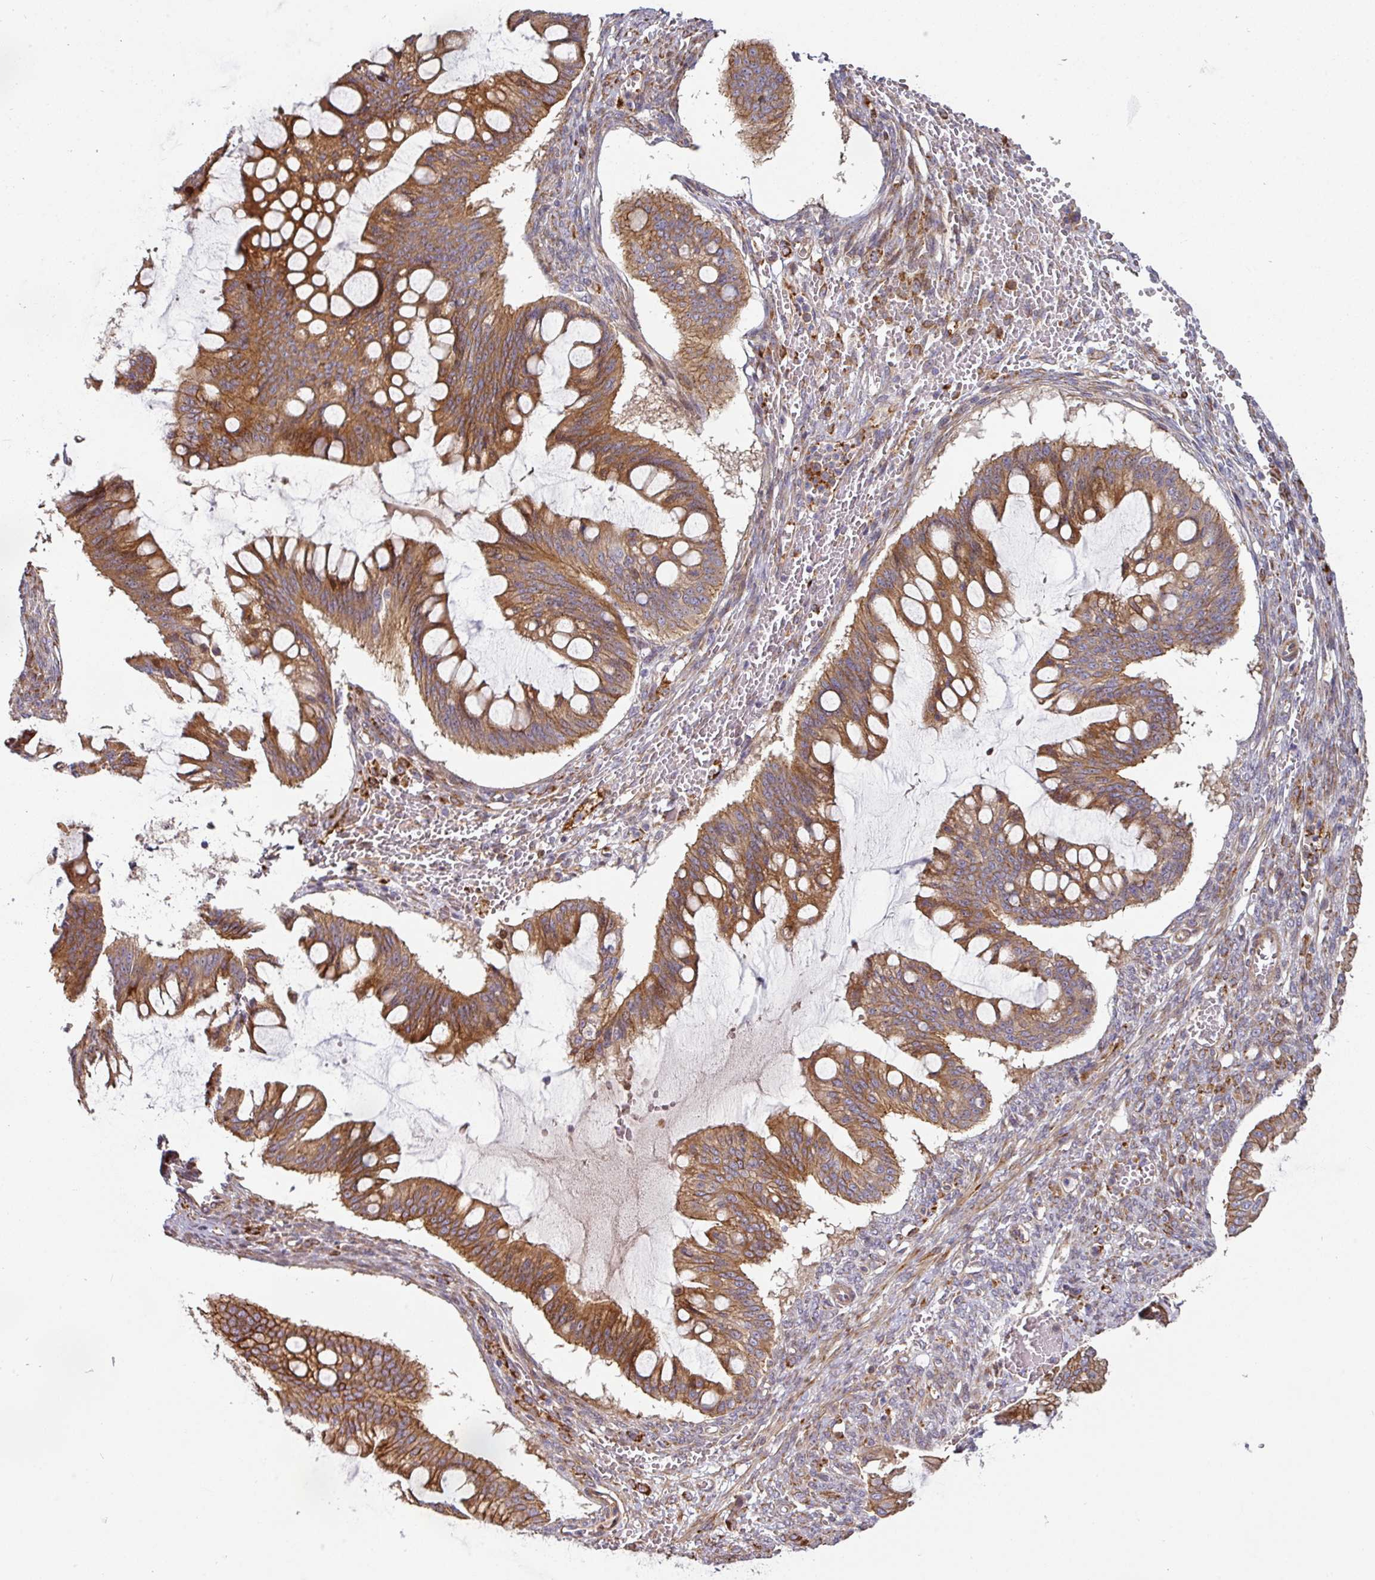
{"staining": {"intensity": "moderate", "quantity": ">75%", "location": "cytoplasmic/membranous"}, "tissue": "ovarian cancer", "cell_type": "Tumor cells", "image_type": "cancer", "snomed": [{"axis": "morphology", "description": "Cystadenocarcinoma, mucinous, NOS"}, {"axis": "topography", "description": "Ovary"}], "caption": "Ovarian mucinous cystadenocarcinoma stained with a protein marker reveals moderate staining in tumor cells.", "gene": "CASP2", "patient": {"sex": "female", "age": 73}}